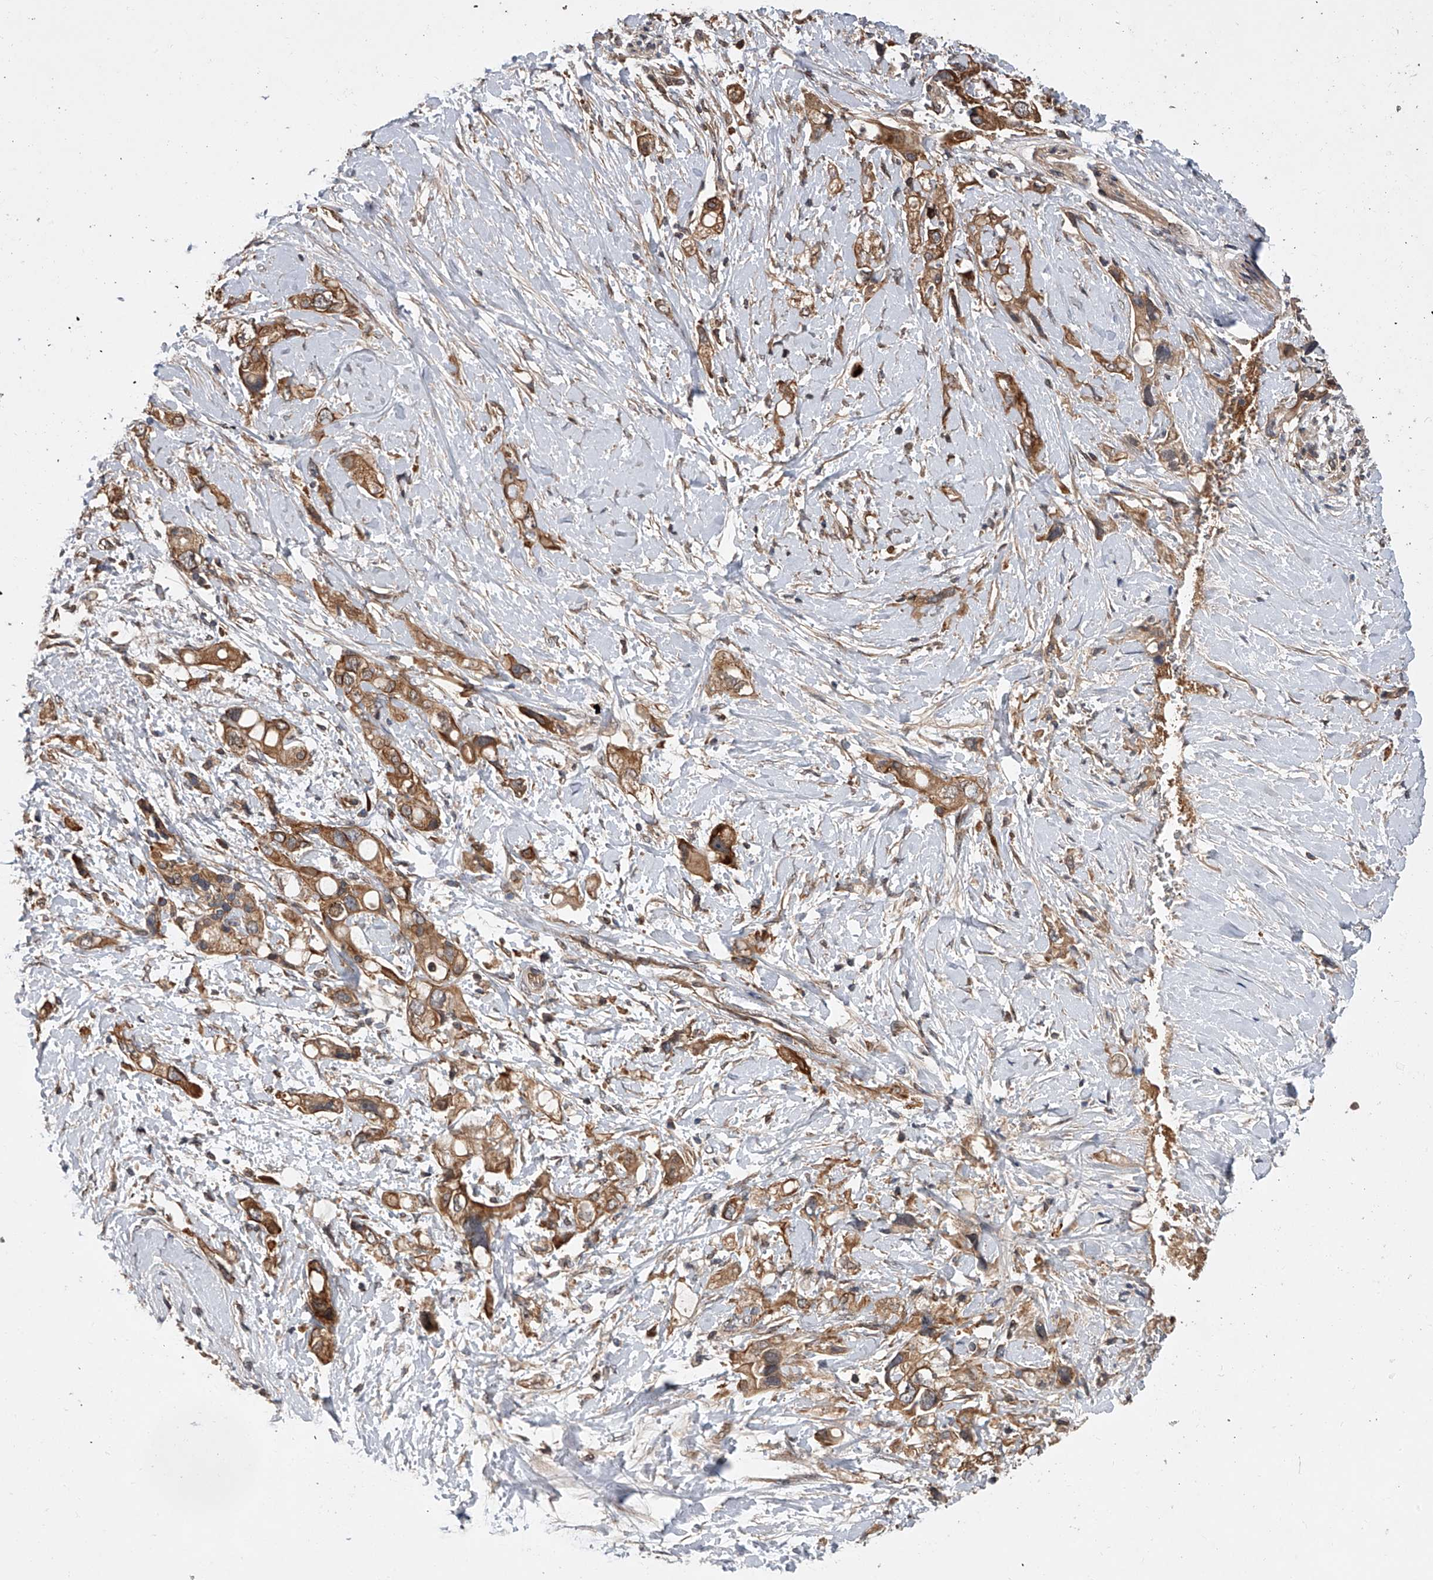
{"staining": {"intensity": "moderate", "quantity": ">75%", "location": "cytoplasmic/membranous"}, "tissue": "pancreatic cancer", "cell_type": "Tumor cells", "image_type": "cancer", "snomed": [{"axis": "morphology", "description": "Adenocarcinoma, NOS"}, {"axis": "topography", "description": "Pancreas"}], "caption": "Brown immunohistochemical staining in human adenocarcinoma (pancreatic) shows moderate cytoplasmic/membranous expression in approximately >75% of tumor cells.", "gene": "USP47", "patient": {"sex": "female", "age": 56}}